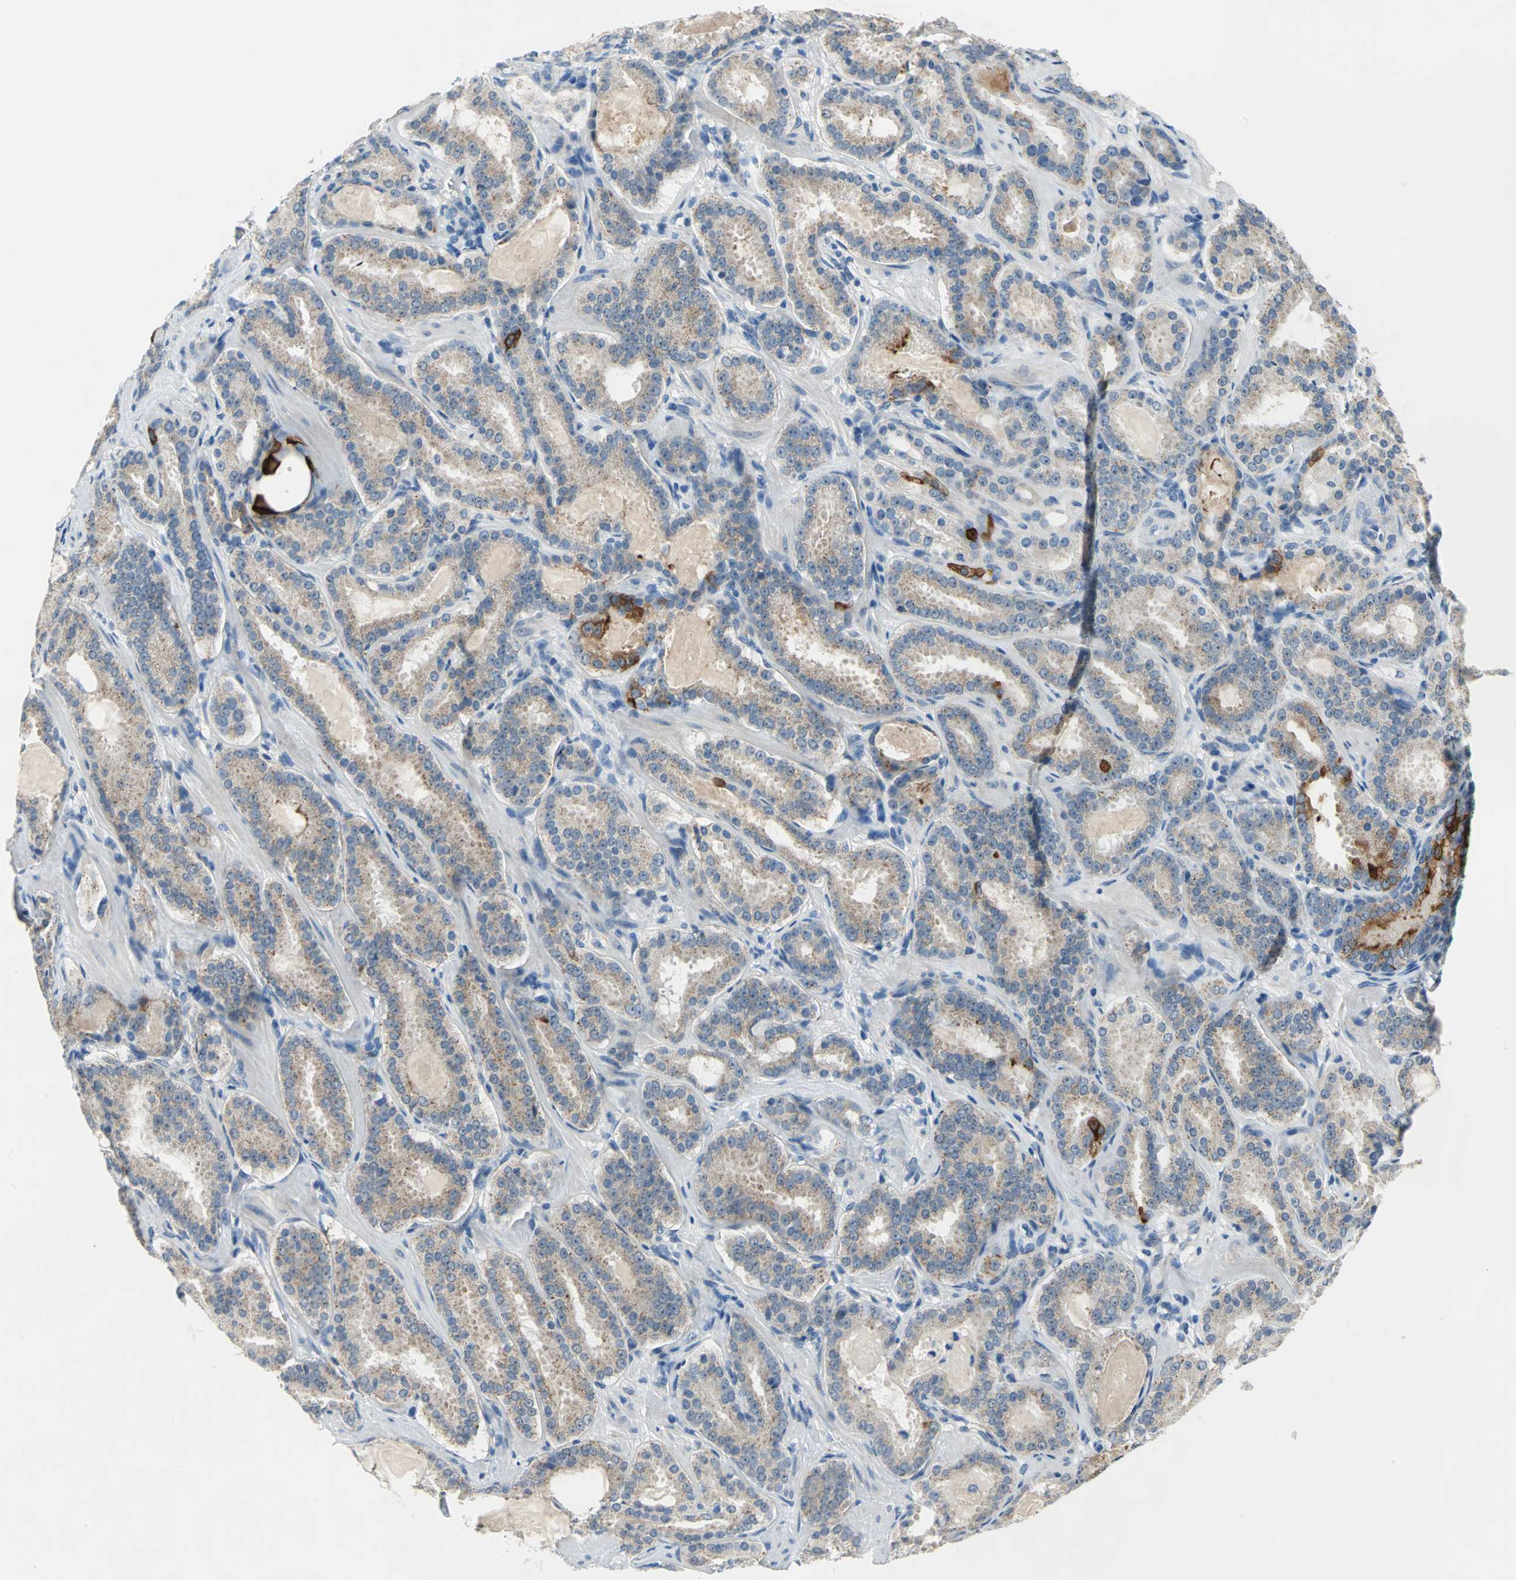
{"staining": {"intensity": "moderate", "quantity": ">75%", "location": "cytoplasmic/membranous"}, "tissue": "prostate cancer", "cell_type": "Tumor cells", "image_type": "cancer", "snomed": [{"axis": "morphology", "description": "Adenocarcinoma, Low grade"}, {"axis": "topography", "description": "Prostate"}], "caption": "Immunohistochemical staining of prostate cancer (adenocarcinoma (low-grade)) exhibits moderate cytoplasmic/membranous protein positivity in about >75% of tumor cells.", "gene": "MUC4", "patient": {"sex": "male", "age": 59}}